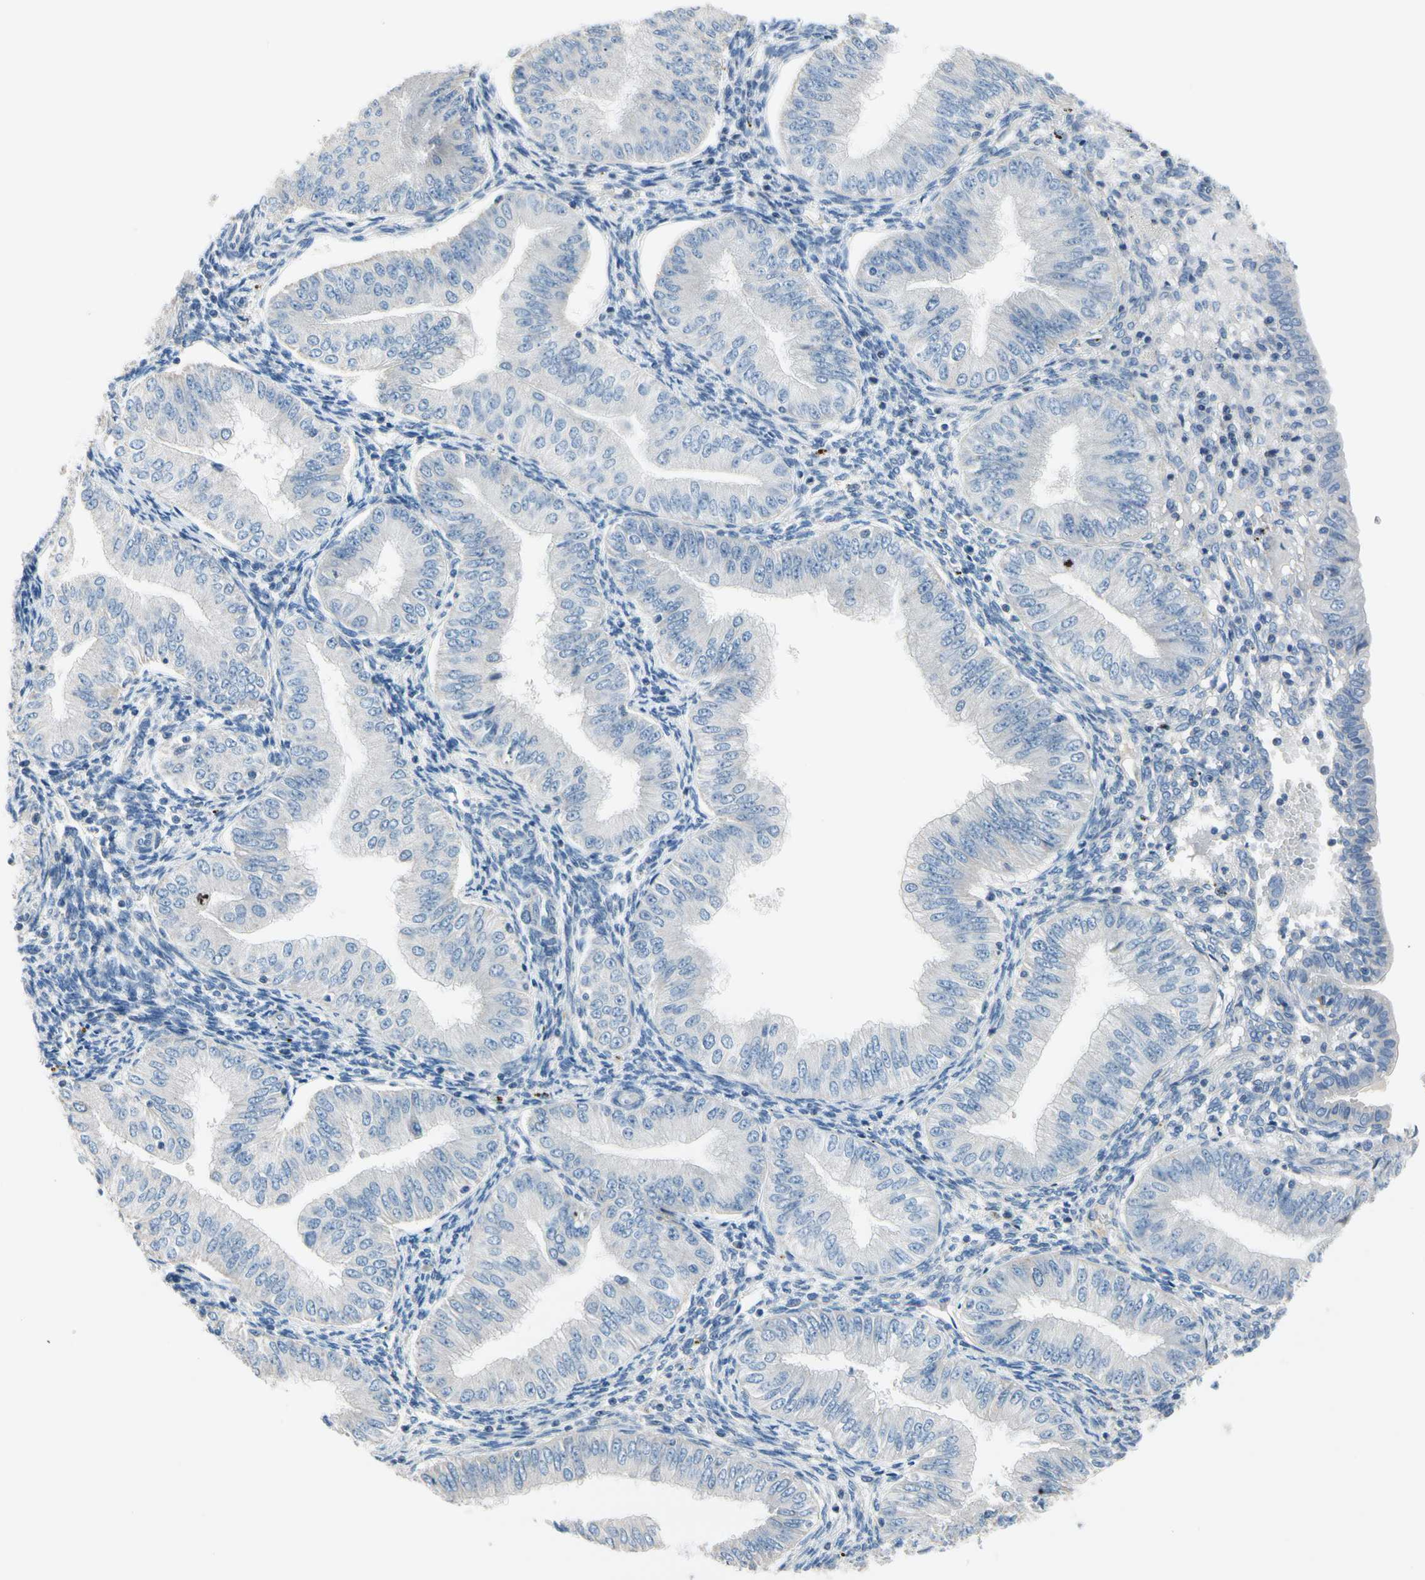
{"staining": {"intensity": "negative", "quantity": "none", "location": "none"}, "tissue": "endometrial cancer", "cell_type": "Tumor cells", "image_type": "cancer", "snomed": [{"axis": "morphology", "description": "Normal tissue, NOS"}, {"axis": "morphology", "description": "Adenocarcinoma, NOS"}, {"axis": "topography", "description": "Endometrium"}], "caption": "Immunohistochemistry of human adenocarcinoma (endometrial) reveals no positivity in tumor cells.", "gene": "CKAP2", "patient": {"sex": "female", "age": 53}}